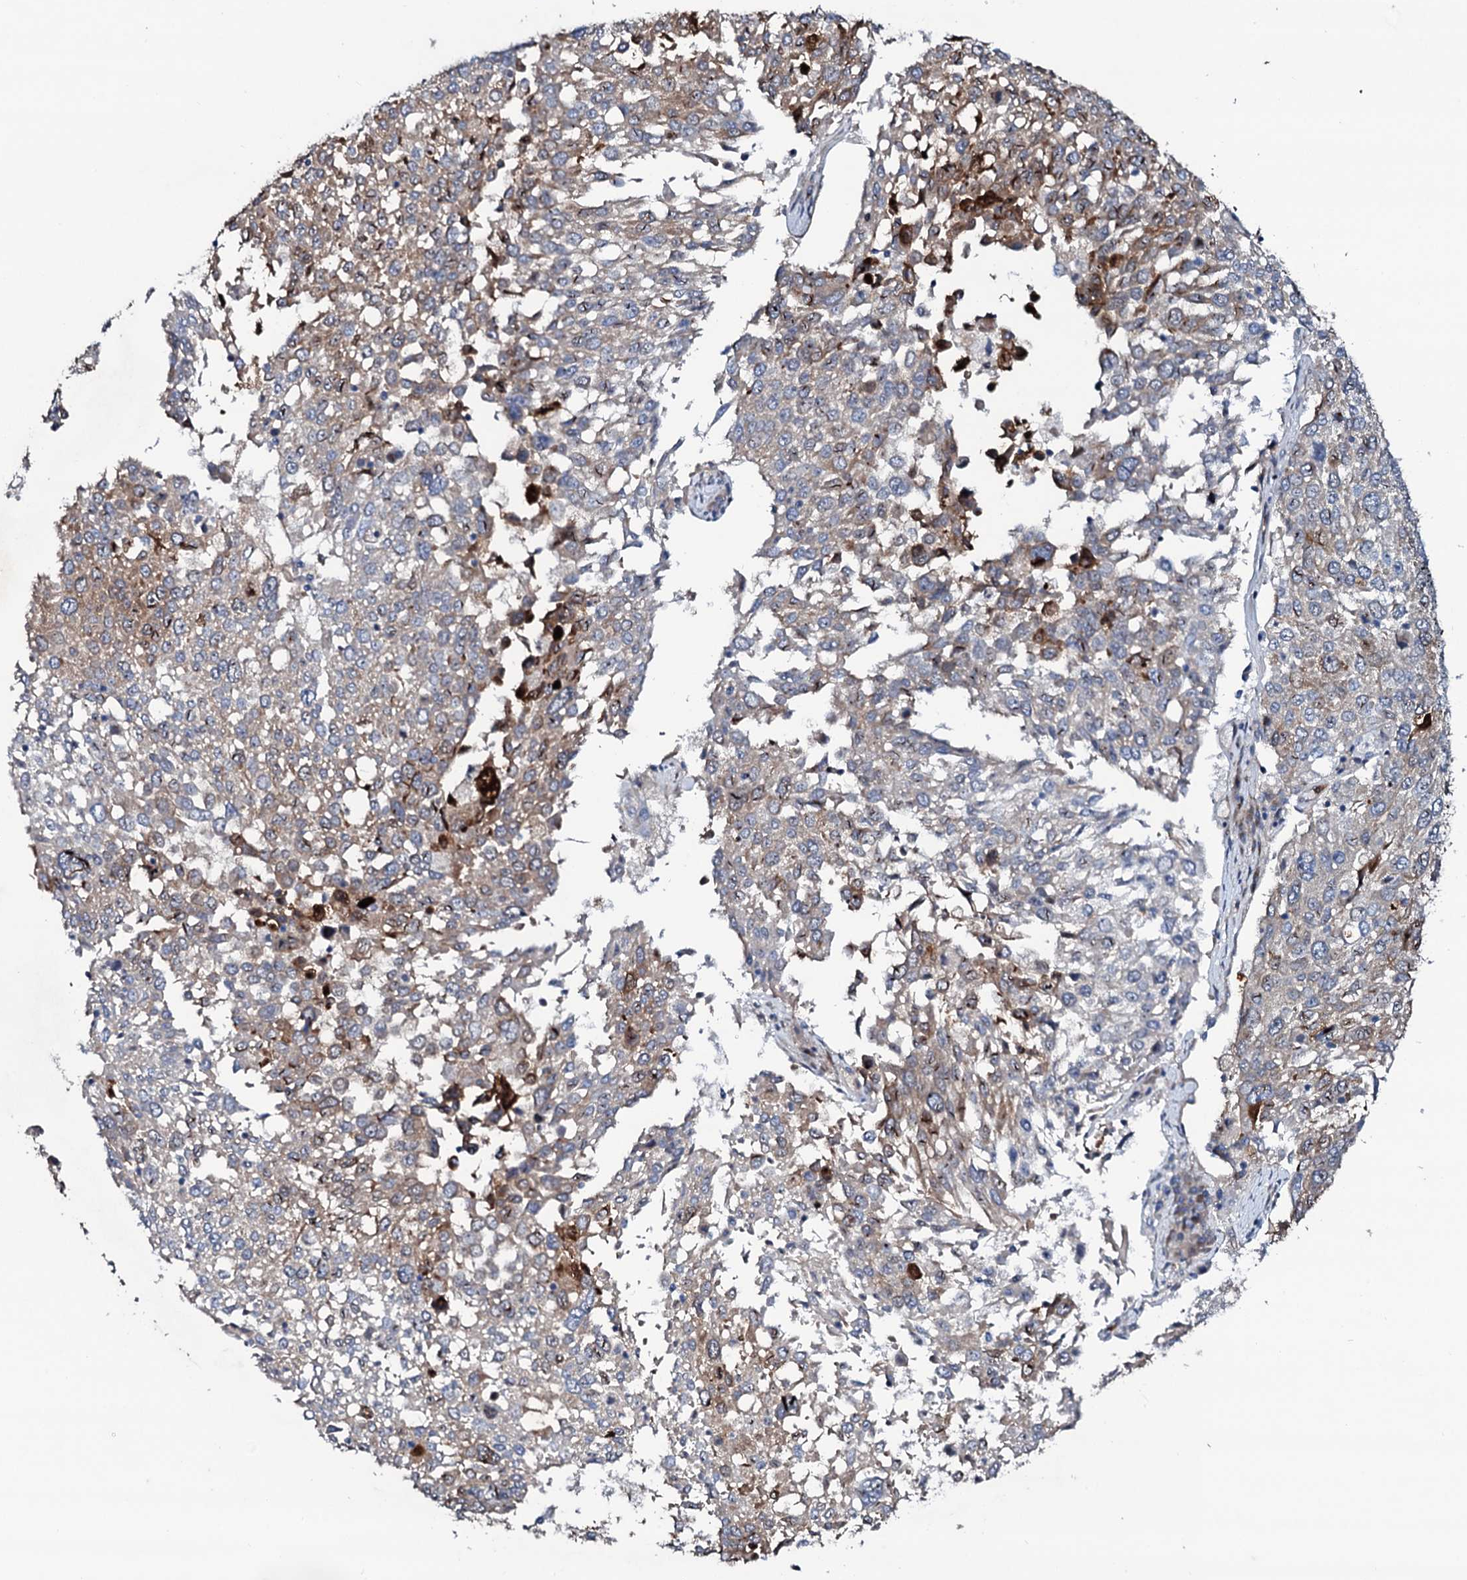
{"staining": {"intensity": "moderate", "quantity": "<25%", "location": "cytoplasmic/membranous"}, "tissue": "lung cancer", "cell_type": "Tumor cells", "image_type": "cancer", "snomed": [{"axis": "morphology", "description": "Squamous cell carcinoma, NOS"}, {"axis": "topography", "description": "Lung"}], "caption": "Immunohistochemical staining of human lung cancer (squamous cell carcinoma) displays moderate cytoplasmic/membranous protein expression in approximately <25% of tumor cells. The protein of interest is shown in brown color, while the nuclei are stained blue.", "gene": "COG6", "patient": {"sex": "male", "age": 65}}